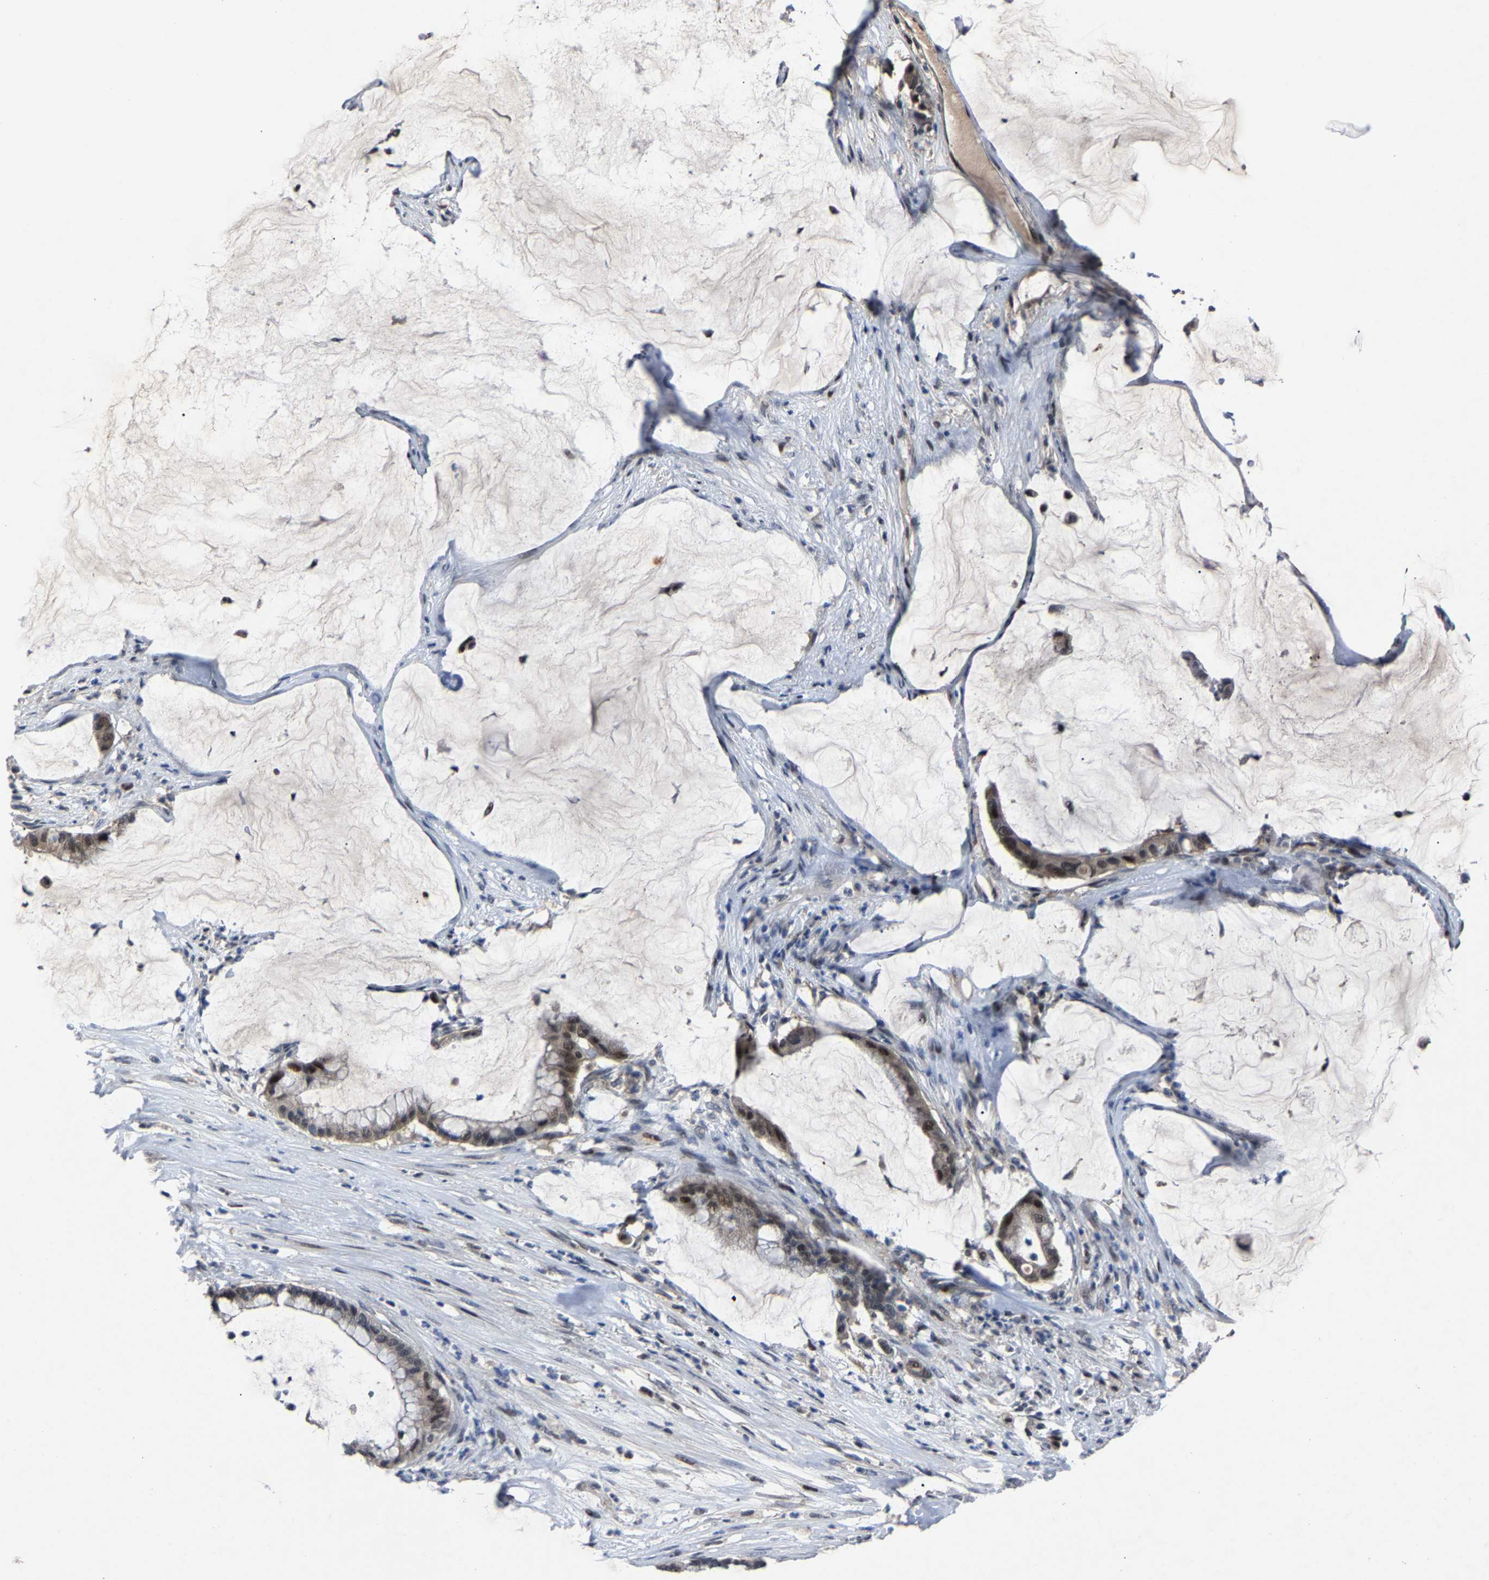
{"staining": {"intensity": "moderate", "quantity": "25%-75%", "location": "nuclear"}, "tissue": "pancreatic cancer", "cell_type": "Tumor cells", "image_type": "cancer", "snomed": [{"axis": "morphology", "description": "Adenocarcinoma, NOS"}, {"axis": "topography", "description": "Pancreas"}], "caption": "Protein expression analysis of adenocarcinoma (pancreatic) exhibits moderate nuclear expression in about 25%-75% of tumor cells.", "gene": "LSM8", "patient": {"sex": "male", "age": 41}}